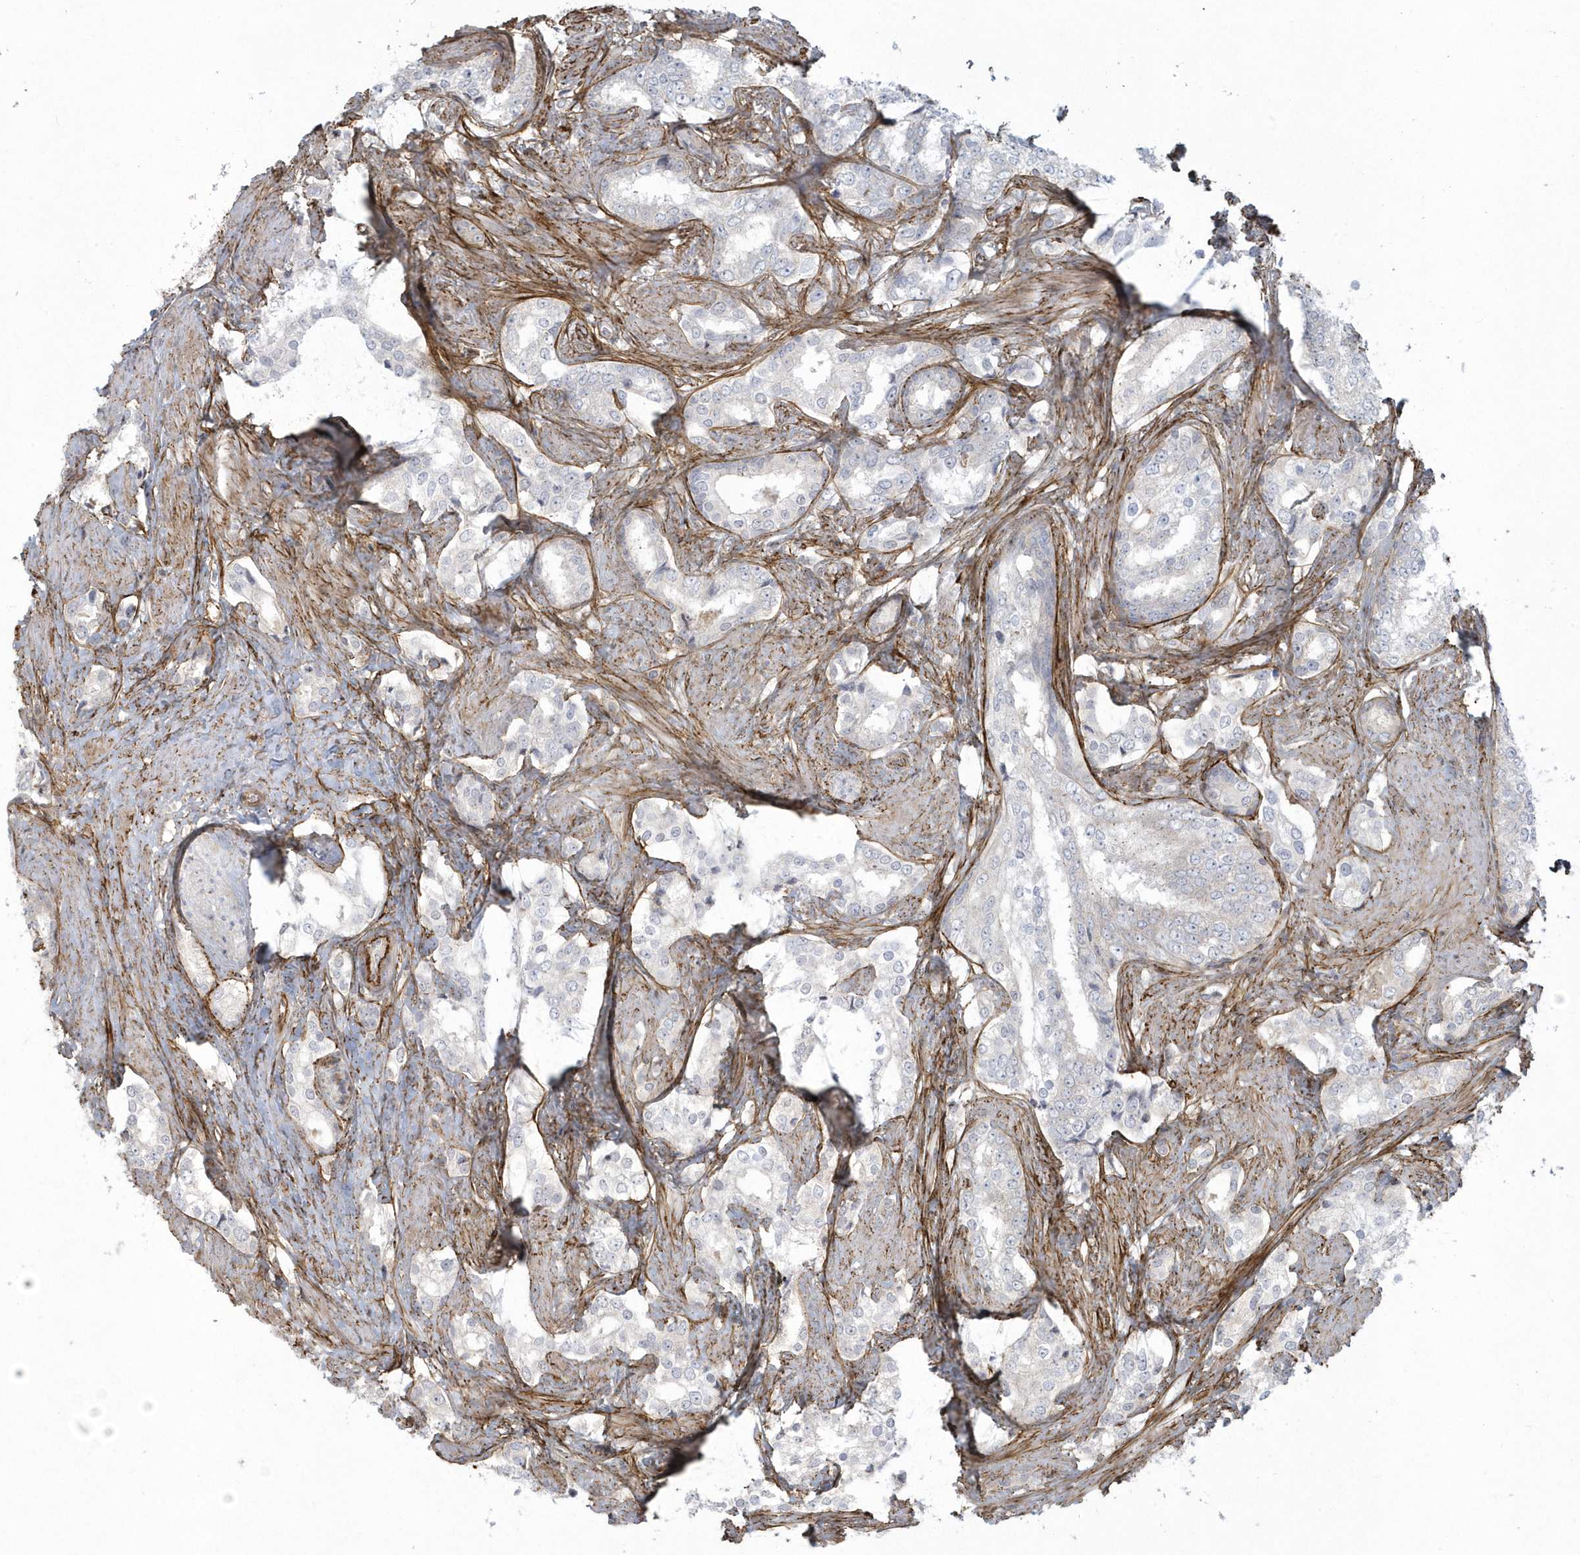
{"staining": {"intensity": "negative", "quantity": "none", "location": "none"}, "tissue": "prostate cancer", "cell_type": "Tumor cells", "image_type": "cancer", "snomed": [{"axis": "morphology", "description": "Adenocarcinoma, High grade"}, {"axis": "topography", "description": "Prostate"}], "caption": "A micrograph of prostate adenocarcinoma (high-grade) stained for a protein demonstrates no brown staining in tumor cells.", "gene": "MASP2", "patient": {"sex": "male", "age": 66}}